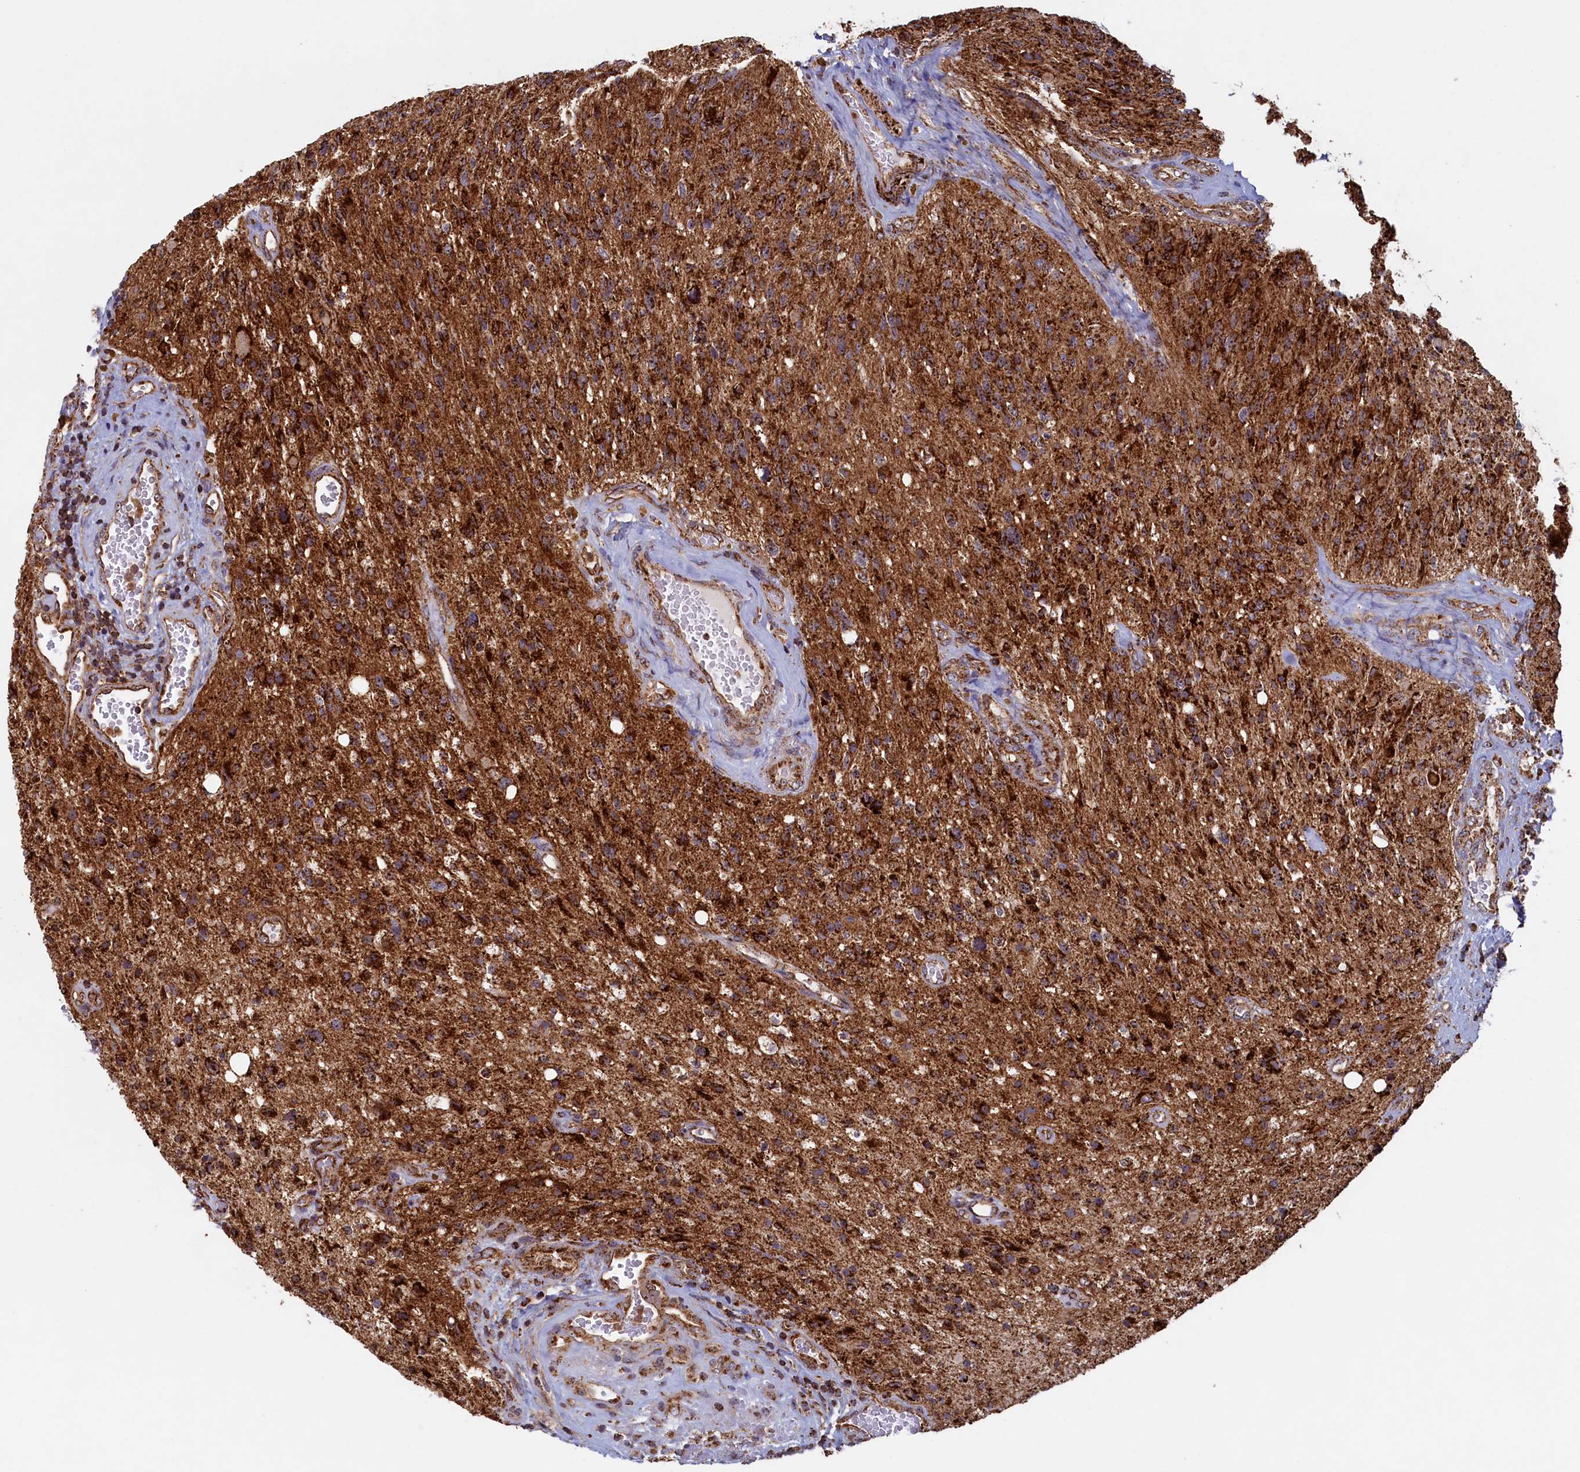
{"staining": {"intensity": "strong", "quantity": ">75%", "location": "cytoplasmic/membranous"}, "tissue": "glioma", "cell_type": "Tumor cells", "image_type": "cancer", "snomed": [{"axis": "morphology", "description": "Glioma, malignant, High grade"}, {"axis": "topography", "description": "Brain"}], "caption": "Protein expression analysis of human malignant glioma (high-grade) reveals strong cytoplasmic/membranous staining in about >75% of tumor cells.", "gene": "UBE3B", "patient": {"sex": "male", "age": 69}}